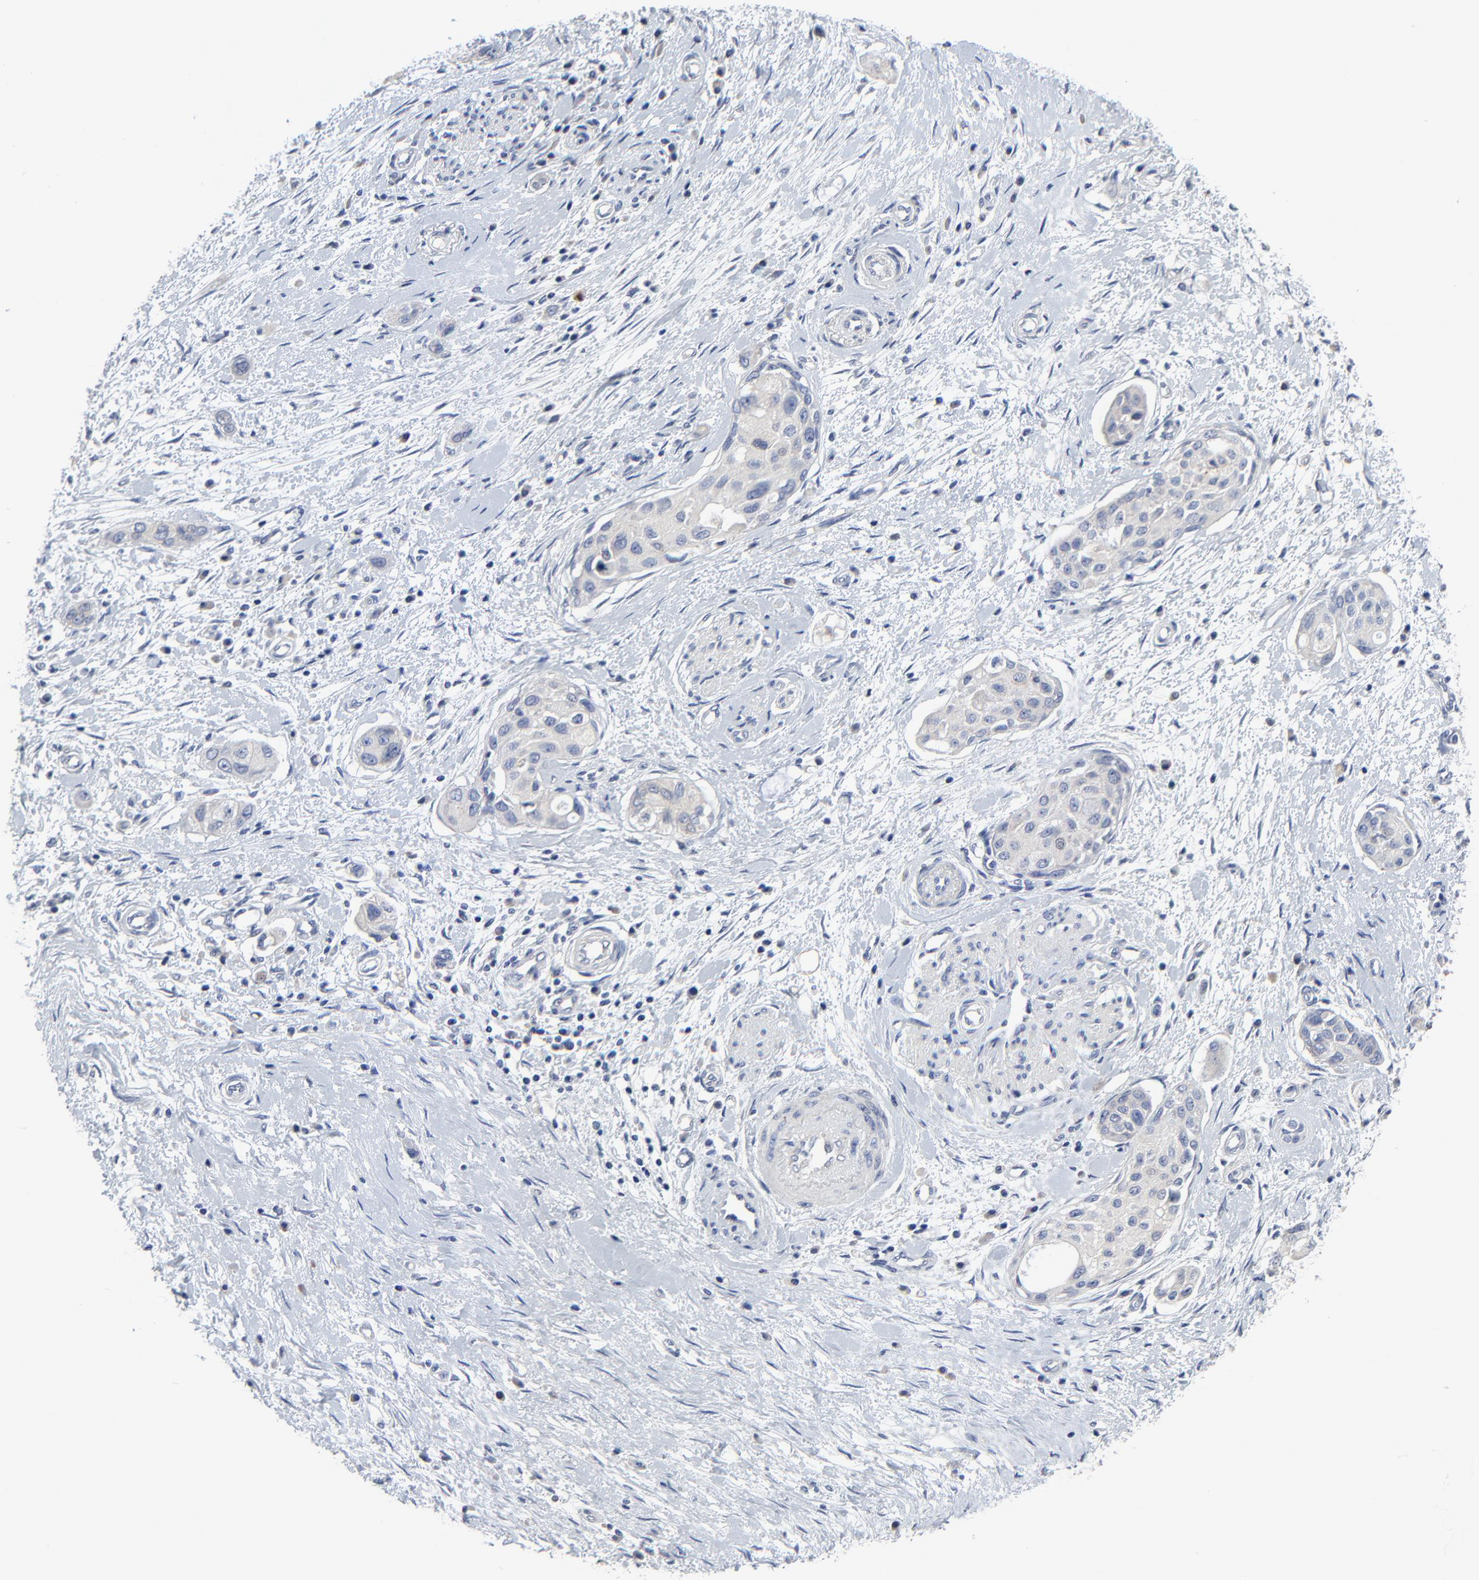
{"staining": {"intensity": "weak", "quantity": ">75%", "location": "cytoplasmic/membranous"}, "tissue": "pancreatic cancer", "cell_type": "Tumor cells", "image_type": "cancer", "snomed": [{"axis": "morphology", "description": "Adenocarcinoma, NOS"}, {"axis": "topography", "description": "Pancreas"}], "caption": "Immunohistochemical staining of human pancreatic cancer demonstrates weak cytoplasmic/membranous protein staining in approximately >75% of tumor cells.", "gene": "DHRSX", "patient": {"sex": "female", "age": 60}}